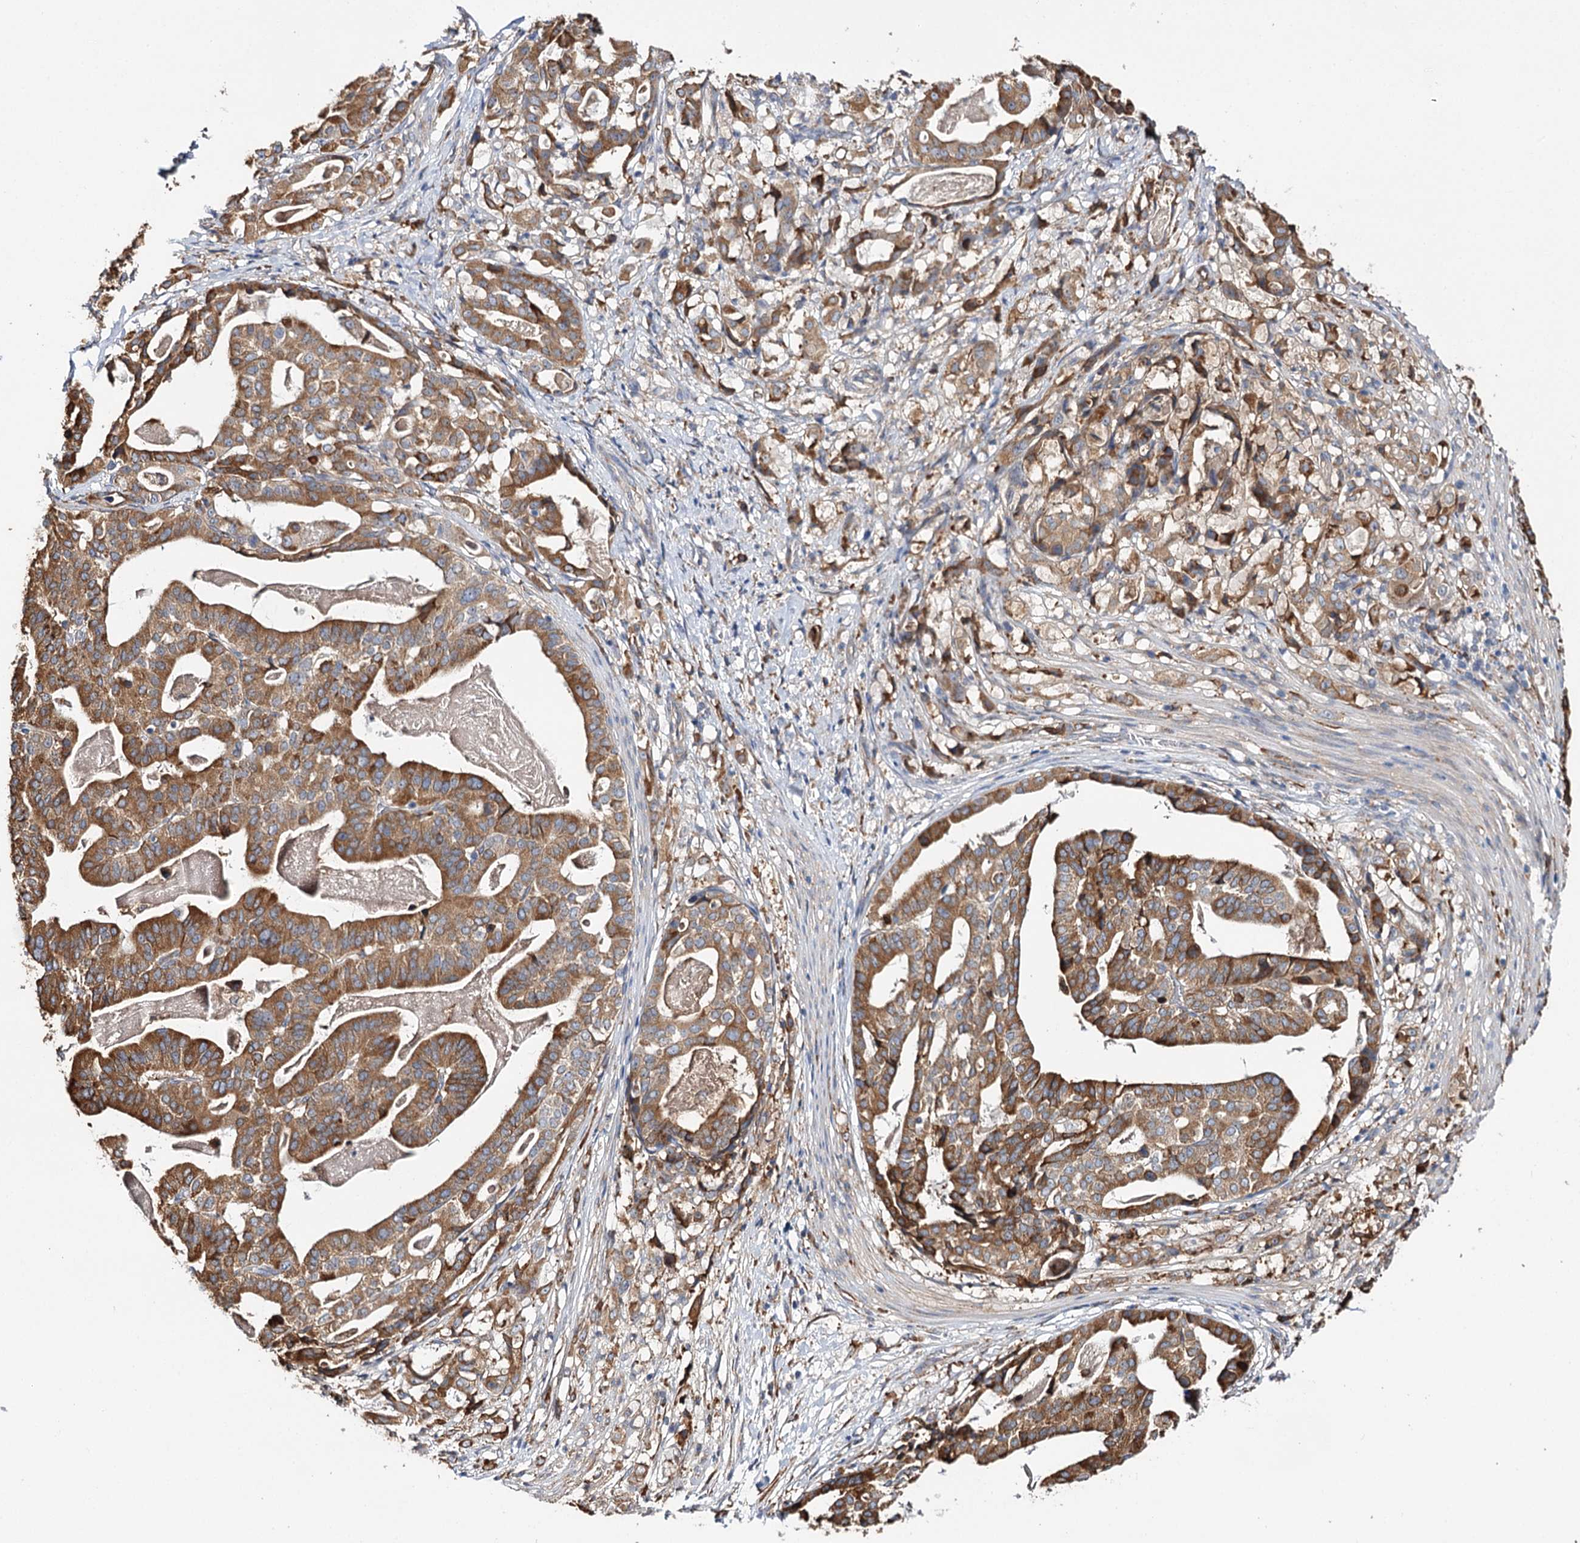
{"staining": {"intensity": "strong", "quantity": ">75%", "location": "cytoplasmic/membranous"}, "tissue": "stomach cancer", "cell_type": "Tumor cells", "image_type": "cancer", "snomed": [{"axis": "morphology", "description": "Adenocarcinoma, NOS"}, {"axis": "topography", "description": "Stomach"}], "caption": "Immunohistochemical staining of stomach cancer (adenocarcinoma) displays high levels of strong cytoplasmic/membranous protein expression in approximately >75% of tumor cells.", "gene": "VEGFA", "patient": {"sex": "male", "age": 48}}